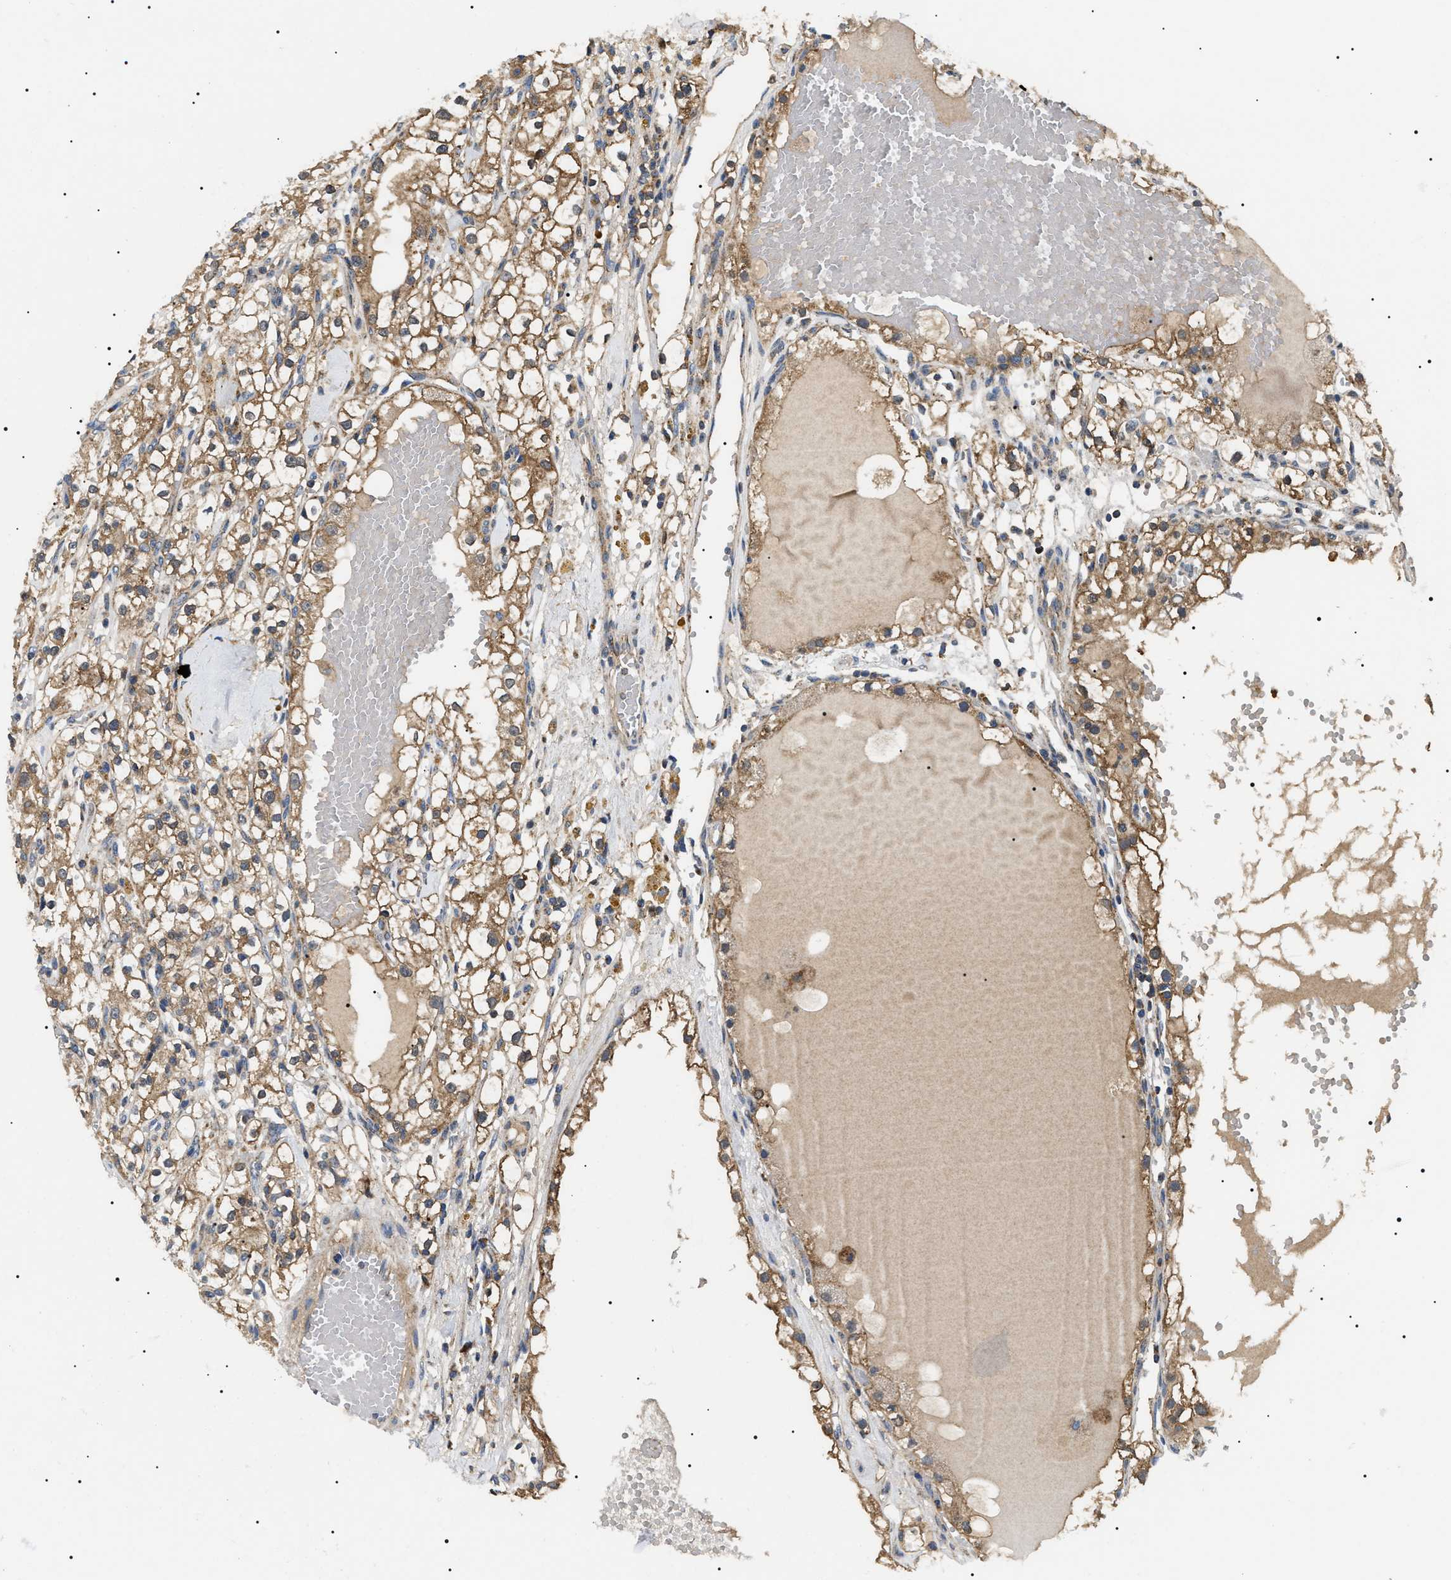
{"staining": {"intensity": "moderate", "quantity": ">75%", "location": "cytoplasmic/membranous"}, "tissue": "renal cancer", "cell_type": "Tumor cells", "image_type": "cancer", "snomed": [{"axis": "morphology", "description": "Adenocarcinoma, NOS"}, {"axis": "topography", "description": "Kidney"}], "caption": "Renal cancer tissue reveals moderate cytoplasmic/membranous positivity in approximately >75% of tumor cells", "gene": "OXSM", "patient": {"sex": "male", "age": 56}}